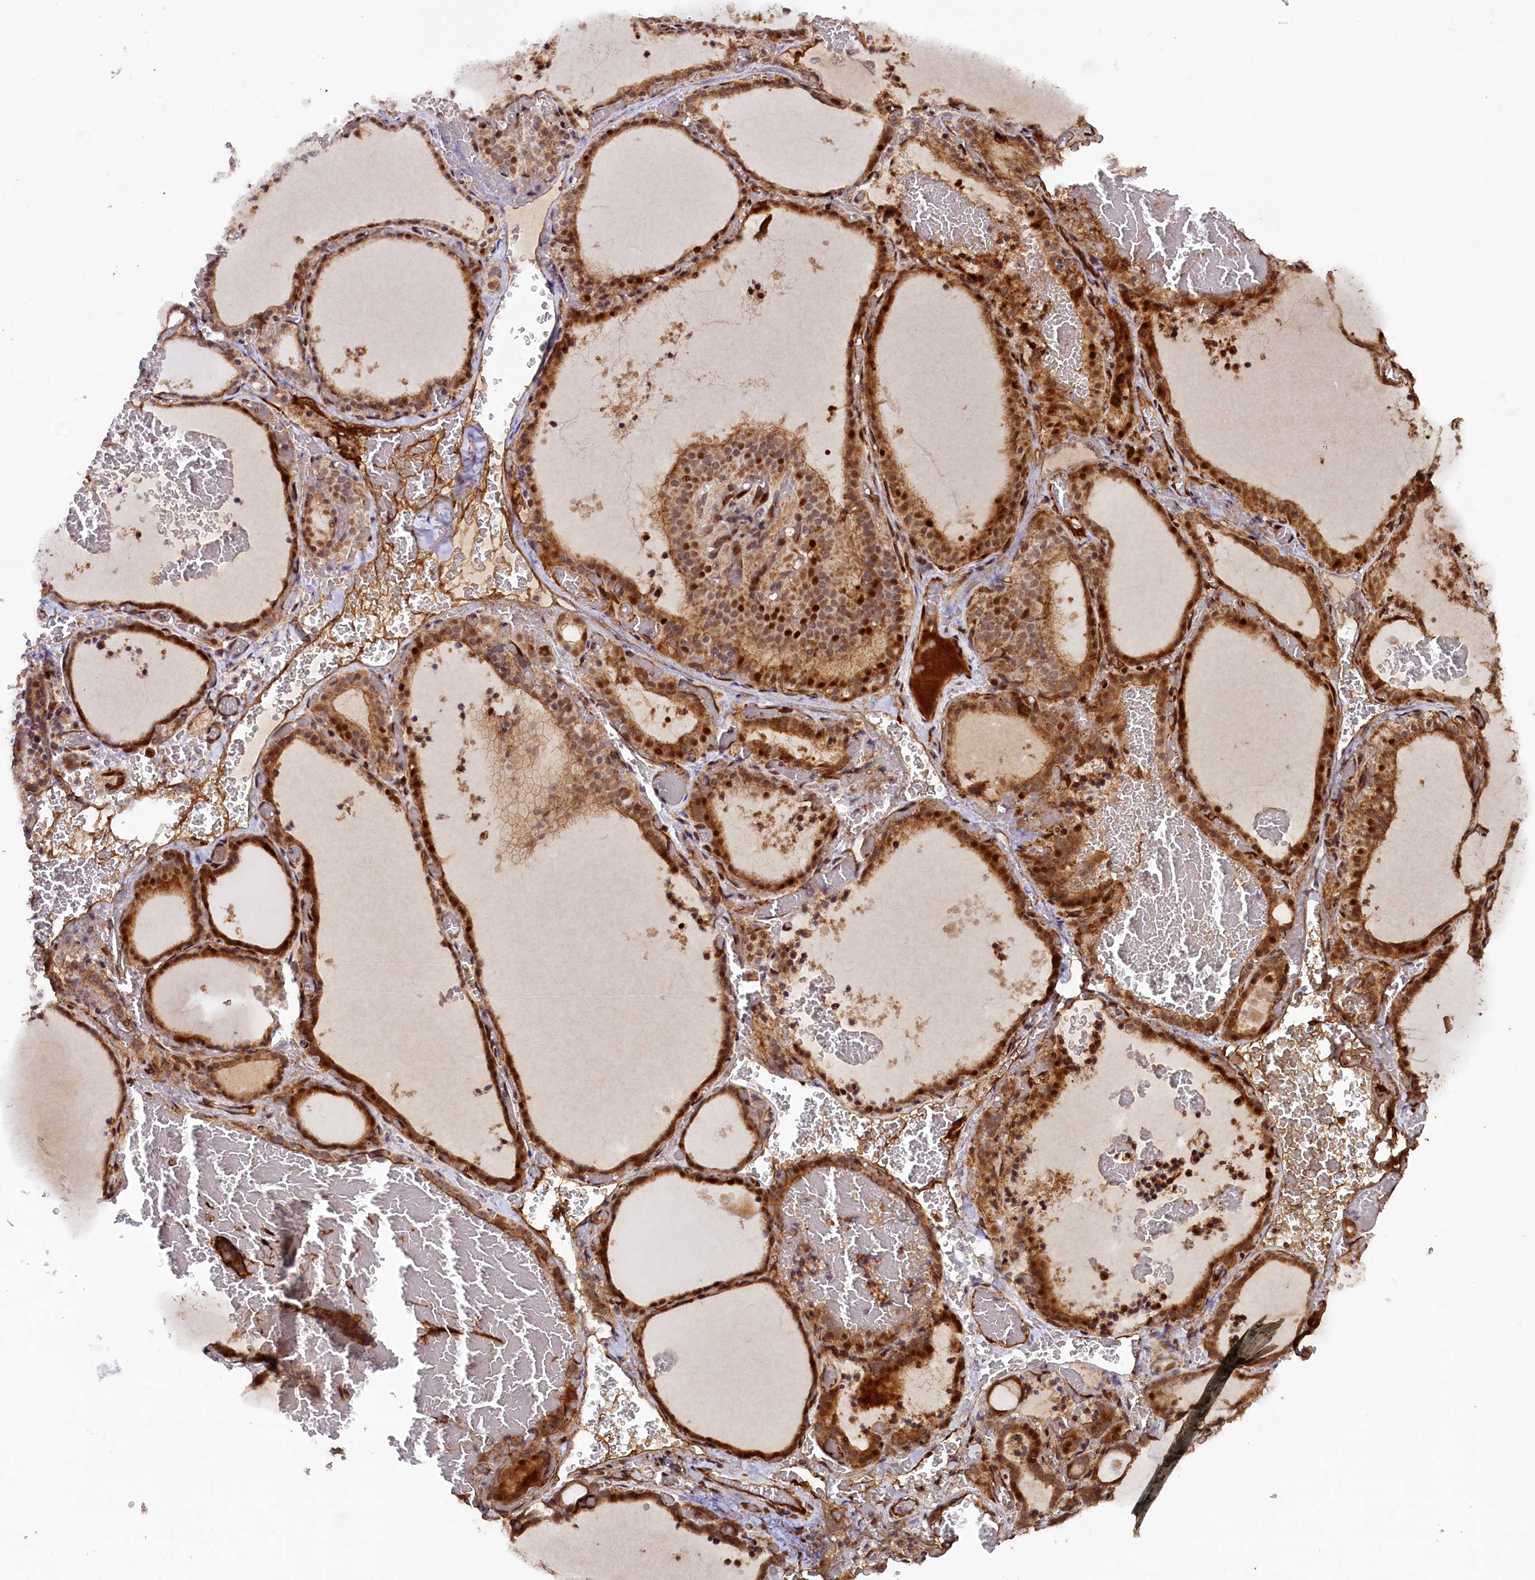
{"staining": {"intensity": "strong", "quantity": ">75%", "location": "cytoplasmic/membranous,nuclear"}, "tissue": "thyroid gland", "cell_type": "Glandular cells", "image_type": "normal", "snomed": [{"axis": "morphology", "description": "Normal tissue, NOS"}, {"axis": "topography", "description": "Thyroid gland"}], "caption": "High-power microscopy captured an immunohistochemistry image of unremarkable thyroid gland, revealing strong cytoplasmic/membranous,nuclear expression in approximately >75% of glandular cells.", "gene": "SHPRH", "patient": {"sex": "female", "age": 39}}